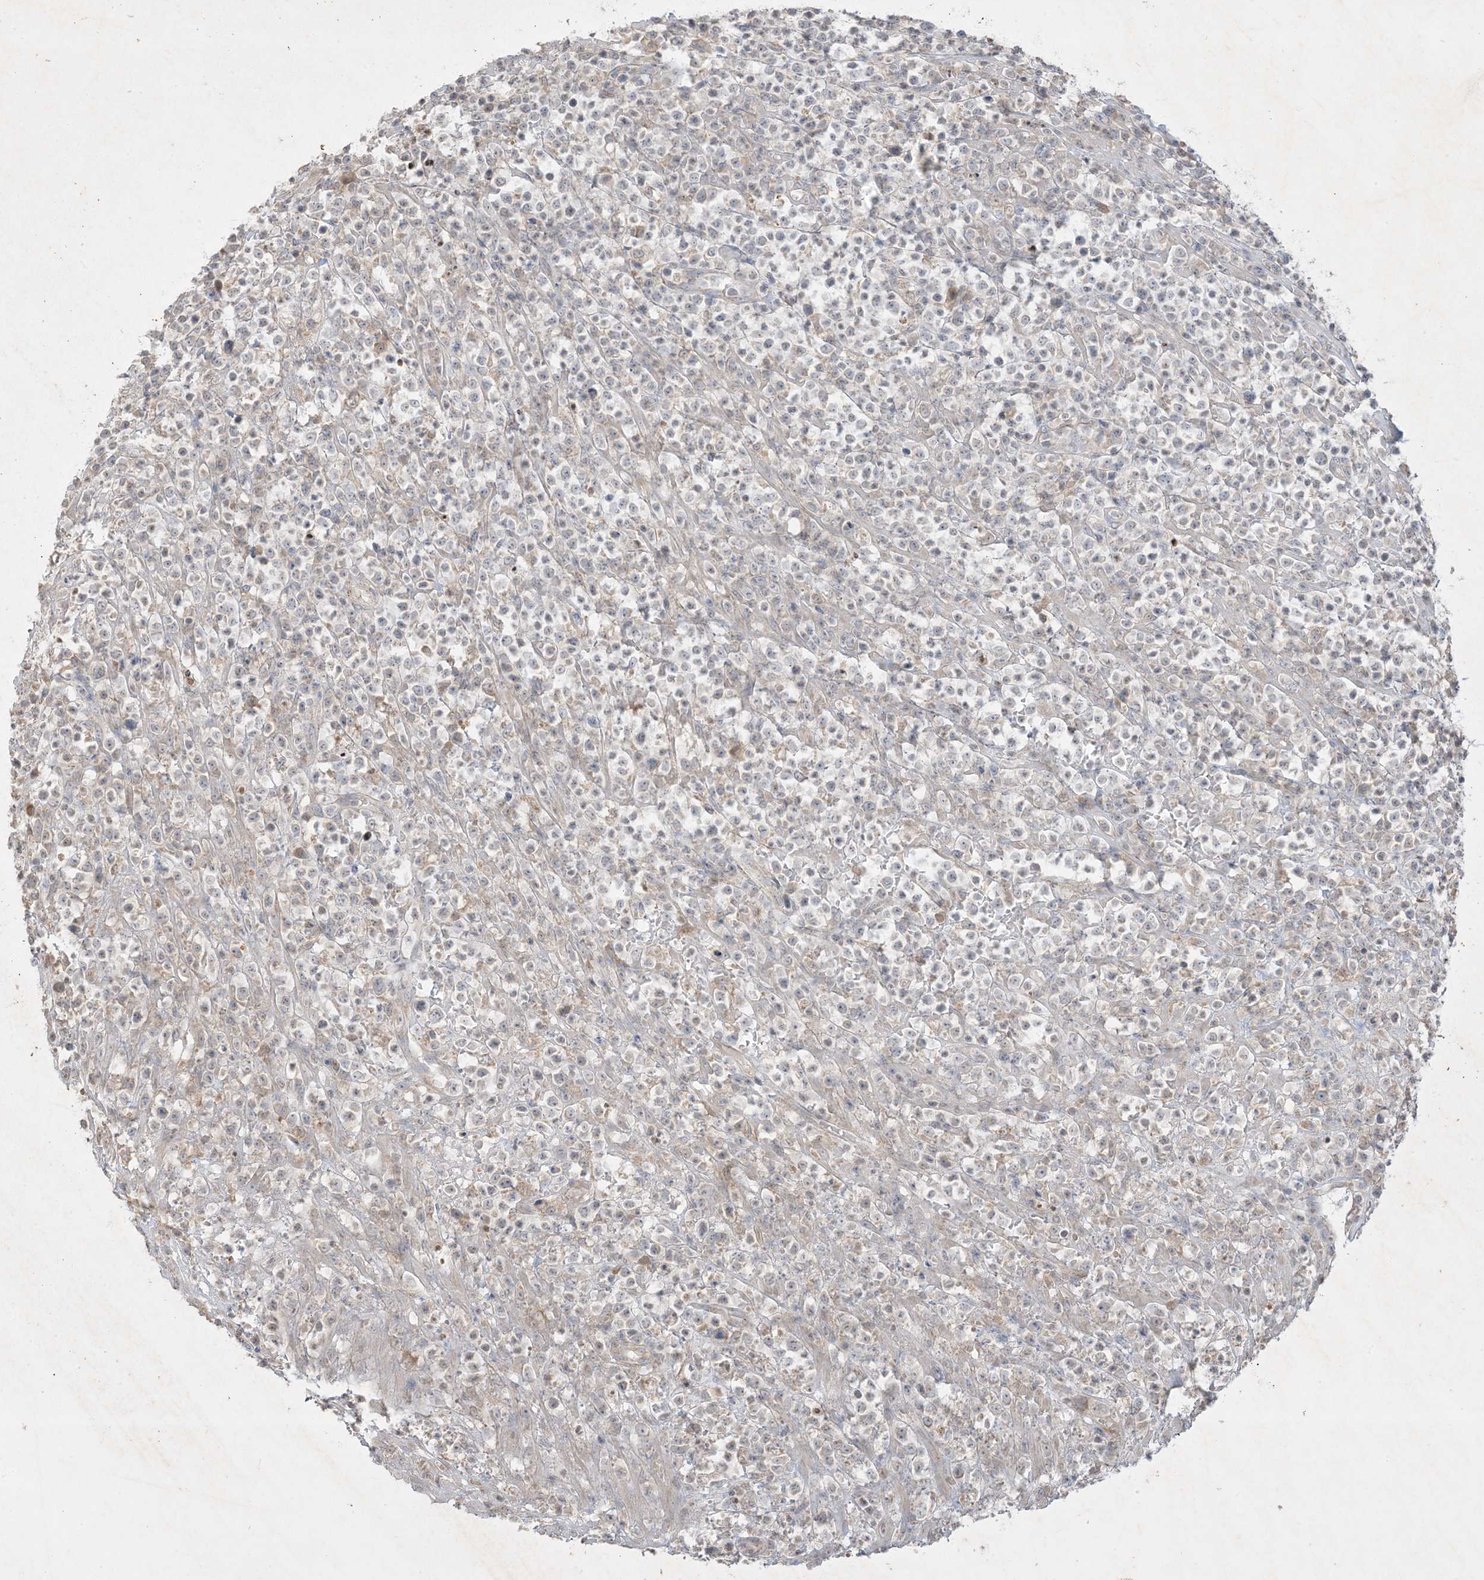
{"staining": {"intensity": "negative", "quantity": "none", "location": "none"}, "tissue": "lymphoma", "cell_type": "Tumor cells", "image_type": "cancer", "snomed": [{"axis": "morphology", "description": "Malignant lymphoma, non-Hodgkin's type, High grade"}, {"axis": "topography", "description": "Colon"}], "caption": "This photomicrograph is of high-grade malignant lymphoma, non-Hodgkin's type stained with IHC to label a protein in brown with the nuclei are counter-stained blue. There is no positivity in tumor cells.", "gene": "PRSS36", "patient": {"sex": "female", "age": 53}}